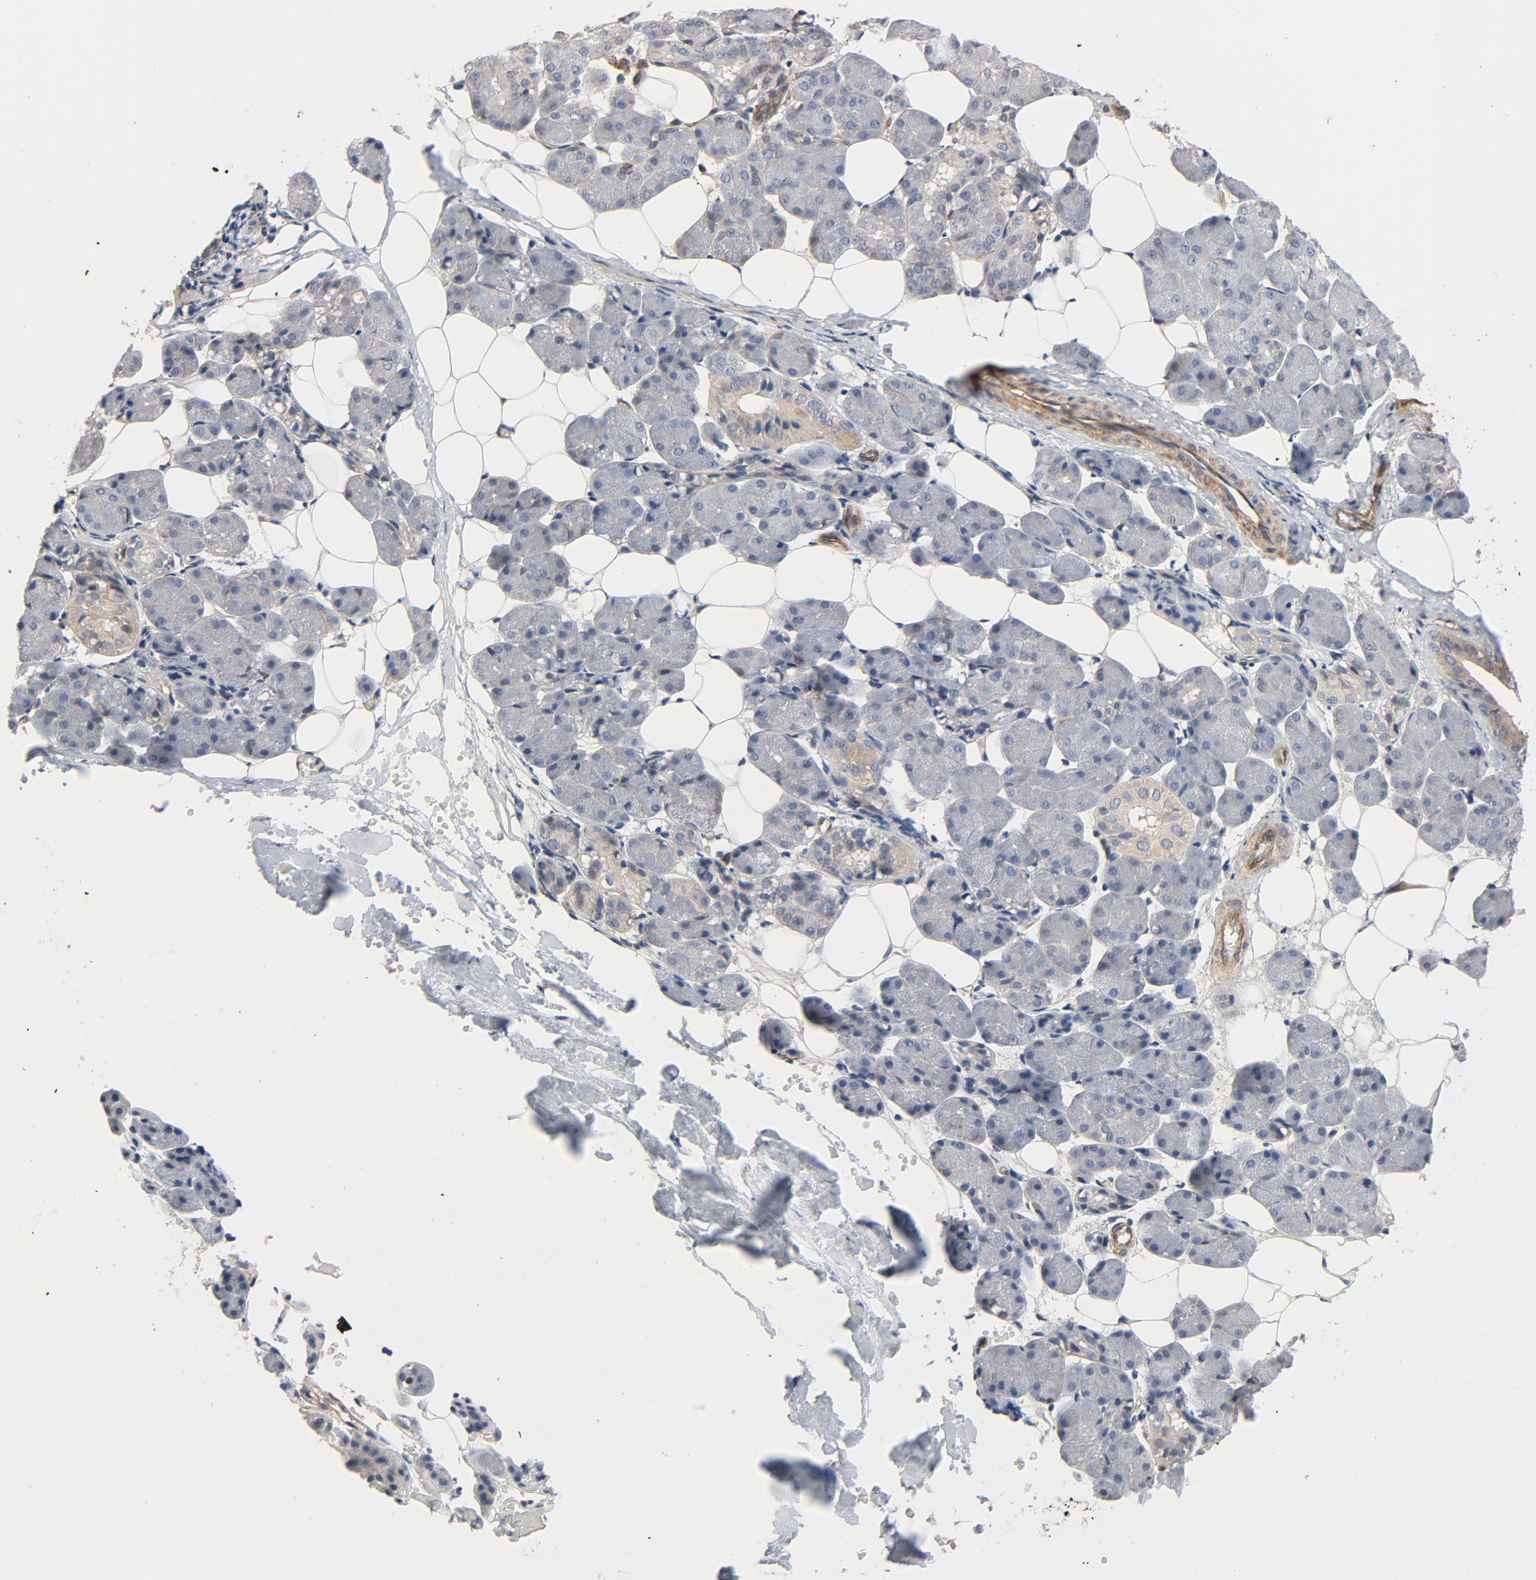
{"staining": {"intensity": "weak", "quantity": "25%-75%", "location": "cytoplasmic/membranous"}, "tissue": "salivary gland", "cell_type": "Glandular cells", "image_type": "normal", "snomed": [{"axis": "morphology", "description": "Normal tissue, NOS"}, {"axis": "morphology", "description": "Adenoma, NOS"}, {"axis": "topography", "description": "Salivary gland"}], "caption": "An image of salivary gland stained for a protein reveals weak cytoplasmic/membranous brown staining in glandular cells.", "gene": "TRIOBP", "patient": {"sex": "female", "age": 32}}